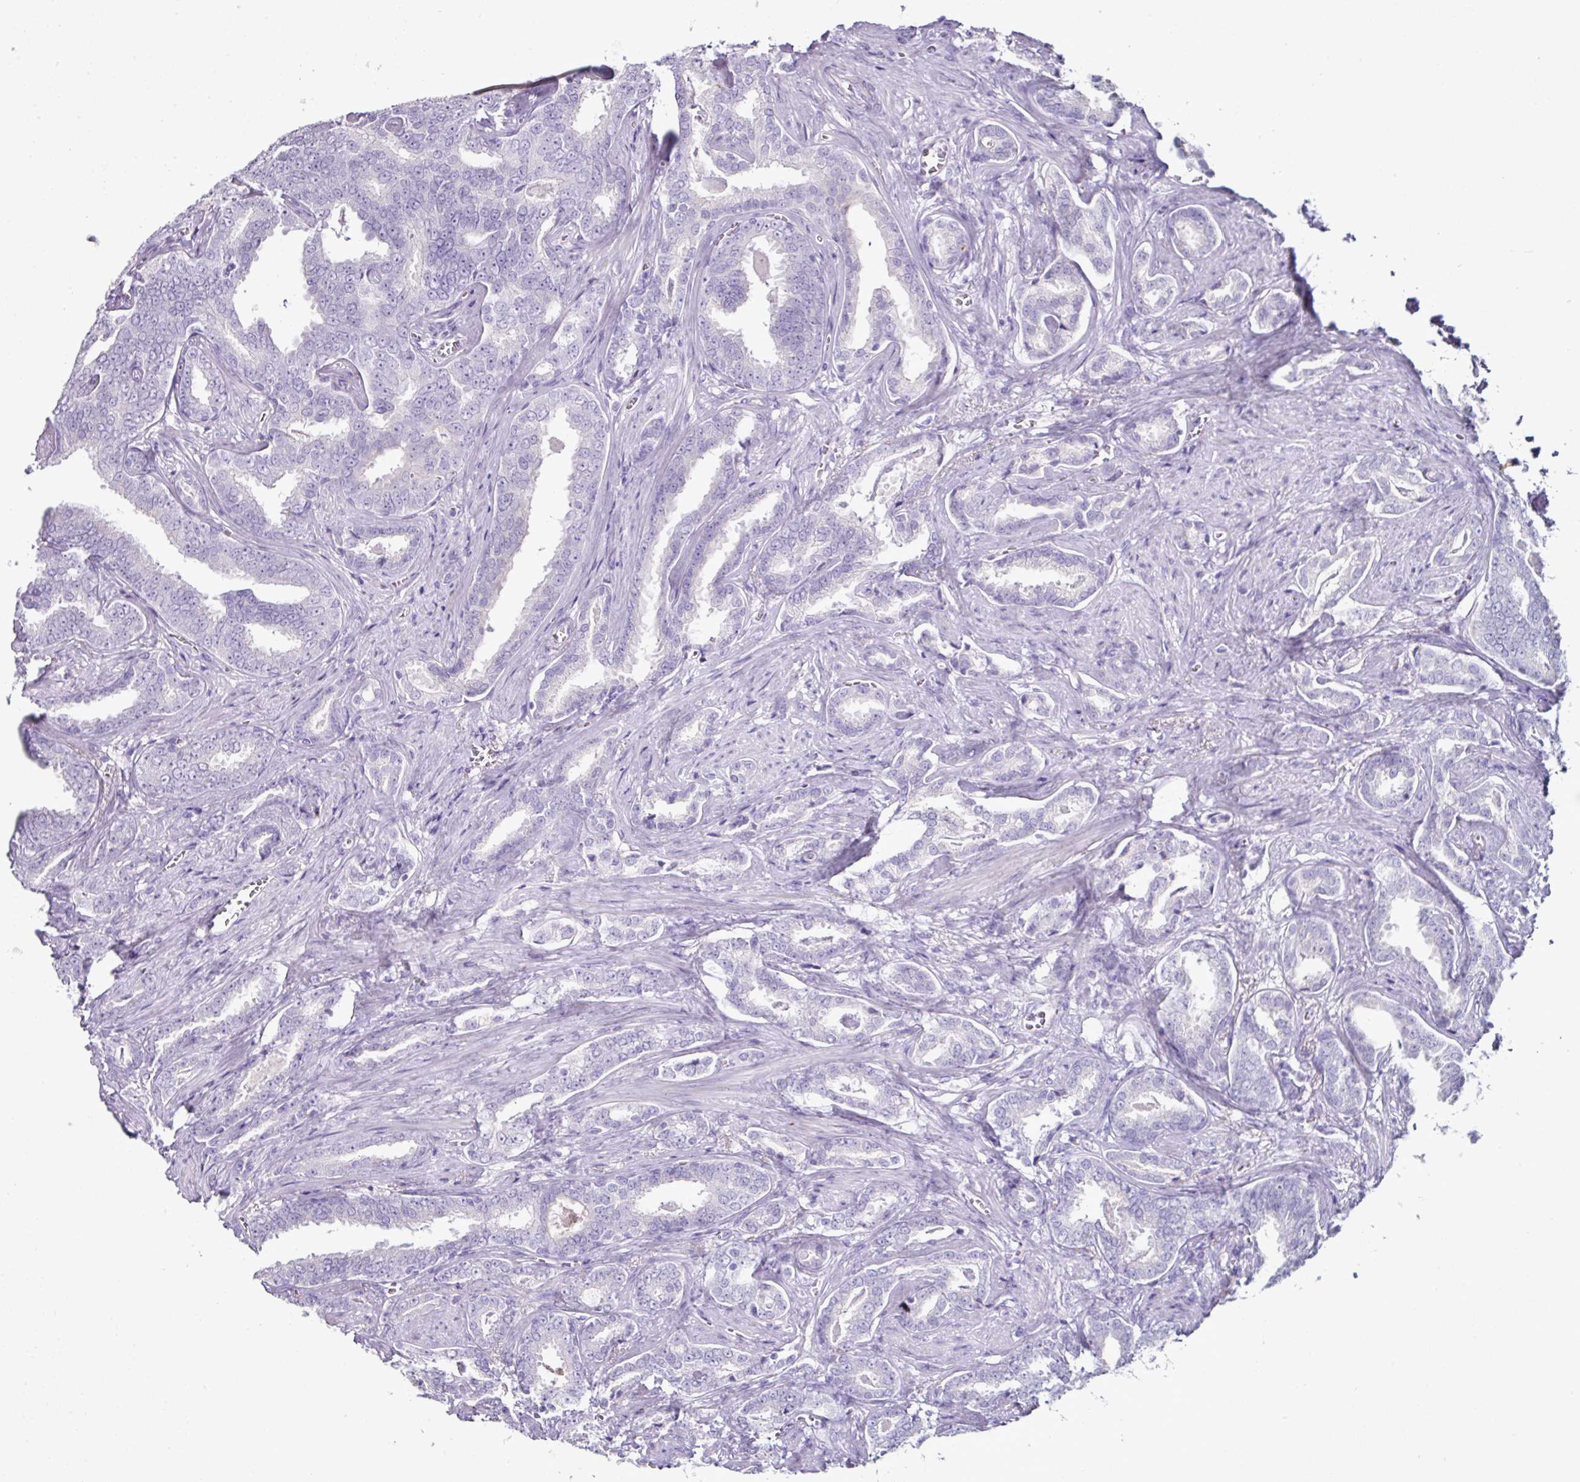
{"staining": {"intensity": "negative", "quantity": "none", "location": "none"}, "tissue": "prostate cancer", "cell_type": "Tumor cells", "image_type": "cancer", "snomed": [{"axis": "morphology", "description": "Adenocarcinoma, High grade"}, {"axis": "topography", "description": "Prostate"}], "caption": "Immunohistochemistry (IHC) micrograph of neoplastic tissue: prostate cancer stained with DAB (3,3'-diaminobenzidine) reveals no significant protein positivity in tumor cells.", "gene": "GLP2R", "patient": {"sex": "male", "age": 67}}